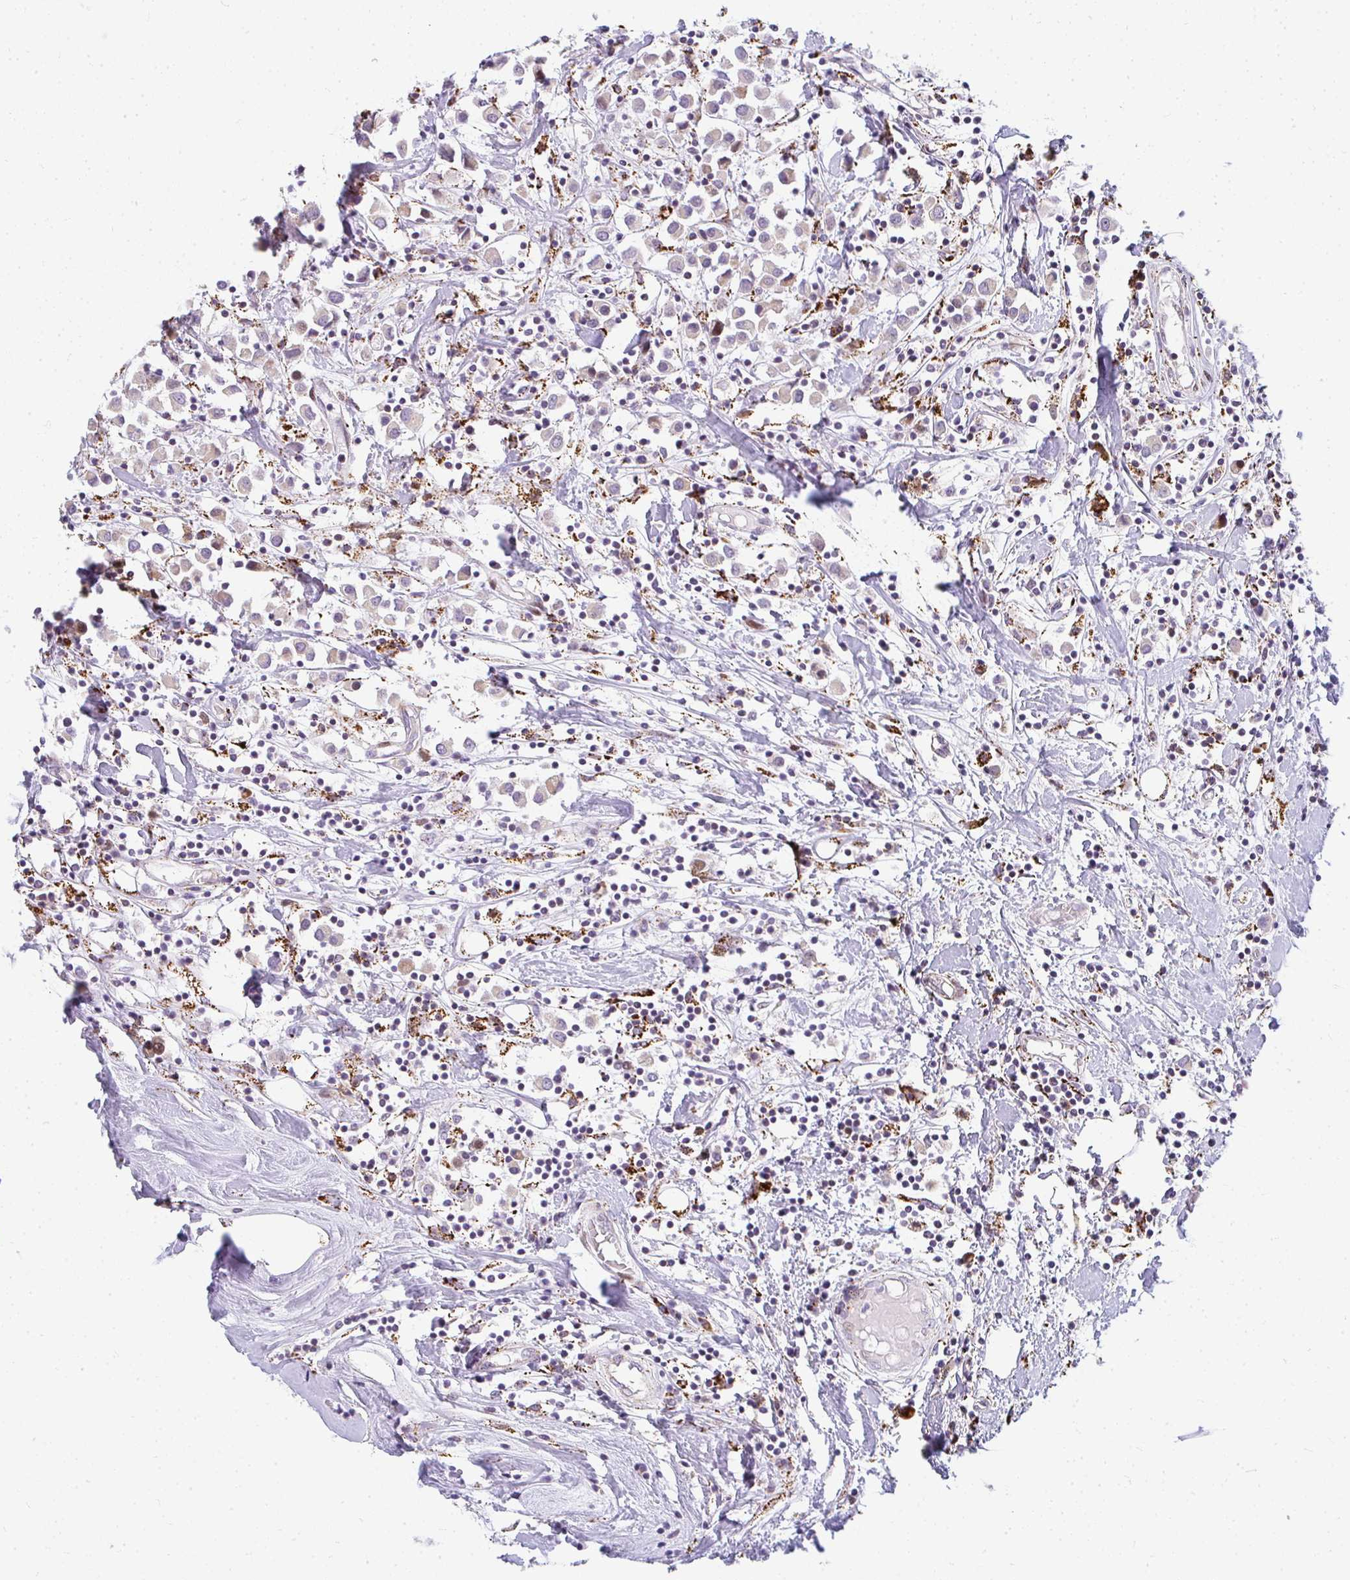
{"staining": {"intensity": "negative", "quantity": "none", "location": "none"}, "tissue": "breast cancer", "cell_type": "Tumor cells", "image_type": "cancer", "snomed": [{"axis": "morphology", "description": "Duct carcinoma"}, {"axis": "topography", "description": "Breast"}], "caption": "IHC image of neoplastic tissue: intraductal carcinoma (breast) stained with DAB (3,3'-diaminobenzidine) shows no significant protein expression in tumor cells. Nuclei are stained in blue.", "gene": "PLA2G5", "patient": {"sex": "female", "age": 61}}